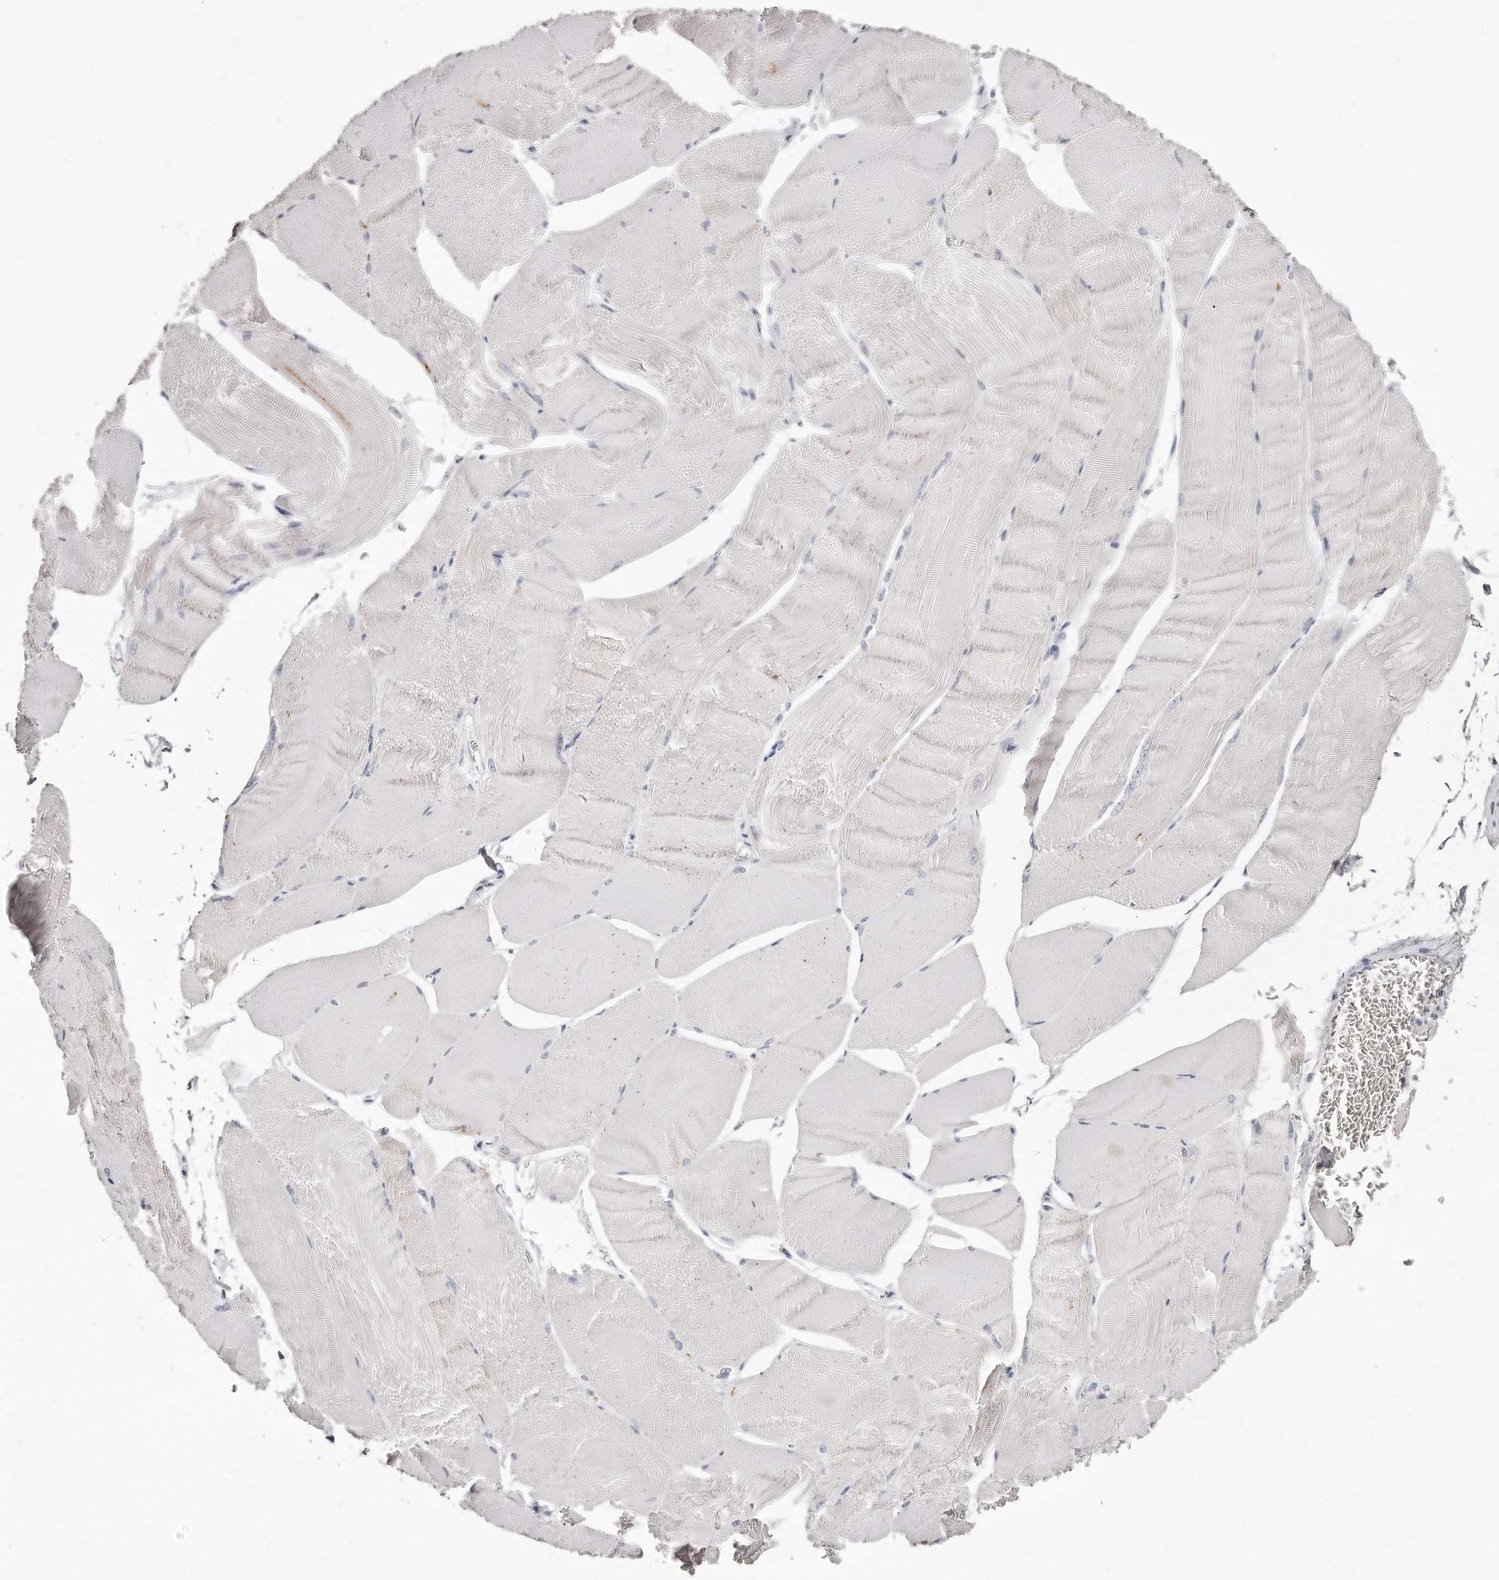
{"staining": {"intensity": "negative", "quantity": "none", "location": "none"}, "tissue": "skeletal muscle", "cell_type": "Myocytes", "image_type": "normal", "snomed": [{"axis": "morphology", "description": "Normal tissue, NOS"}, {"axis": "morphology", "description": "Basal cell carcinoma"}, {"axis": "topography", "description": "Skeletal muscle"}], "caption": "Immunohistochemical staining of normal human skeletal muscle displays no significant staining in myocytes. (Immunohistochemistry (ihc), brightfield microscopy, high magnification).", "gene": "GDA", "patient": {"sex": "female", "age": 64}}